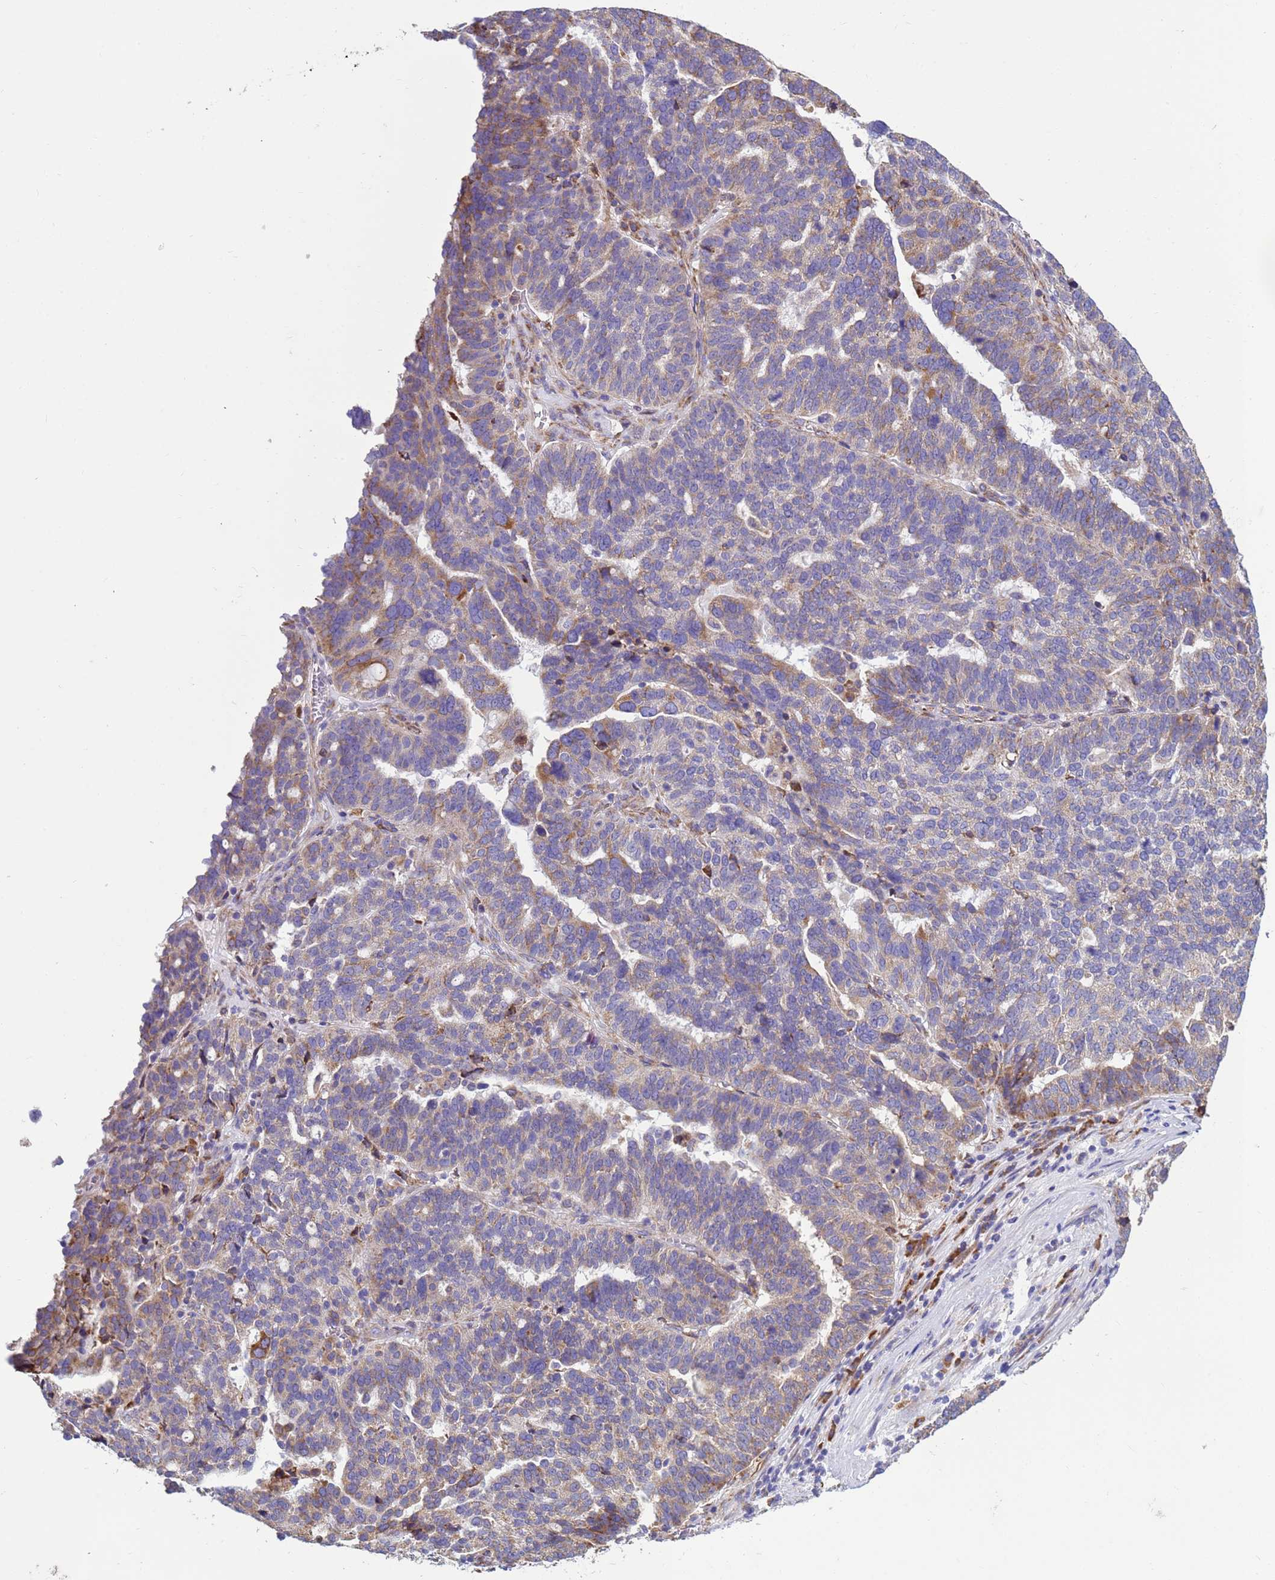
{"staining": {"intensity": "weak", "quantity": "25%-75%", "location": "cytoplasmic/membranous"}, "tissue": "ovarian cancer", "cell_type": "Tumor cells", "image_type": "cancer", "snomed": [{"axis": "morphology", "description": "Cystadenocarcinoma, serous, NOS"}, {"axis": "topography", "description": "Ovary"}], "caption": "Ovarian cancer (serous cystadenocarcinoma) stained with a protein marker demonstrates weak staining in tumor cells.", "gene": "THAP5", "patient": {"sex": "female", "age": 59}}